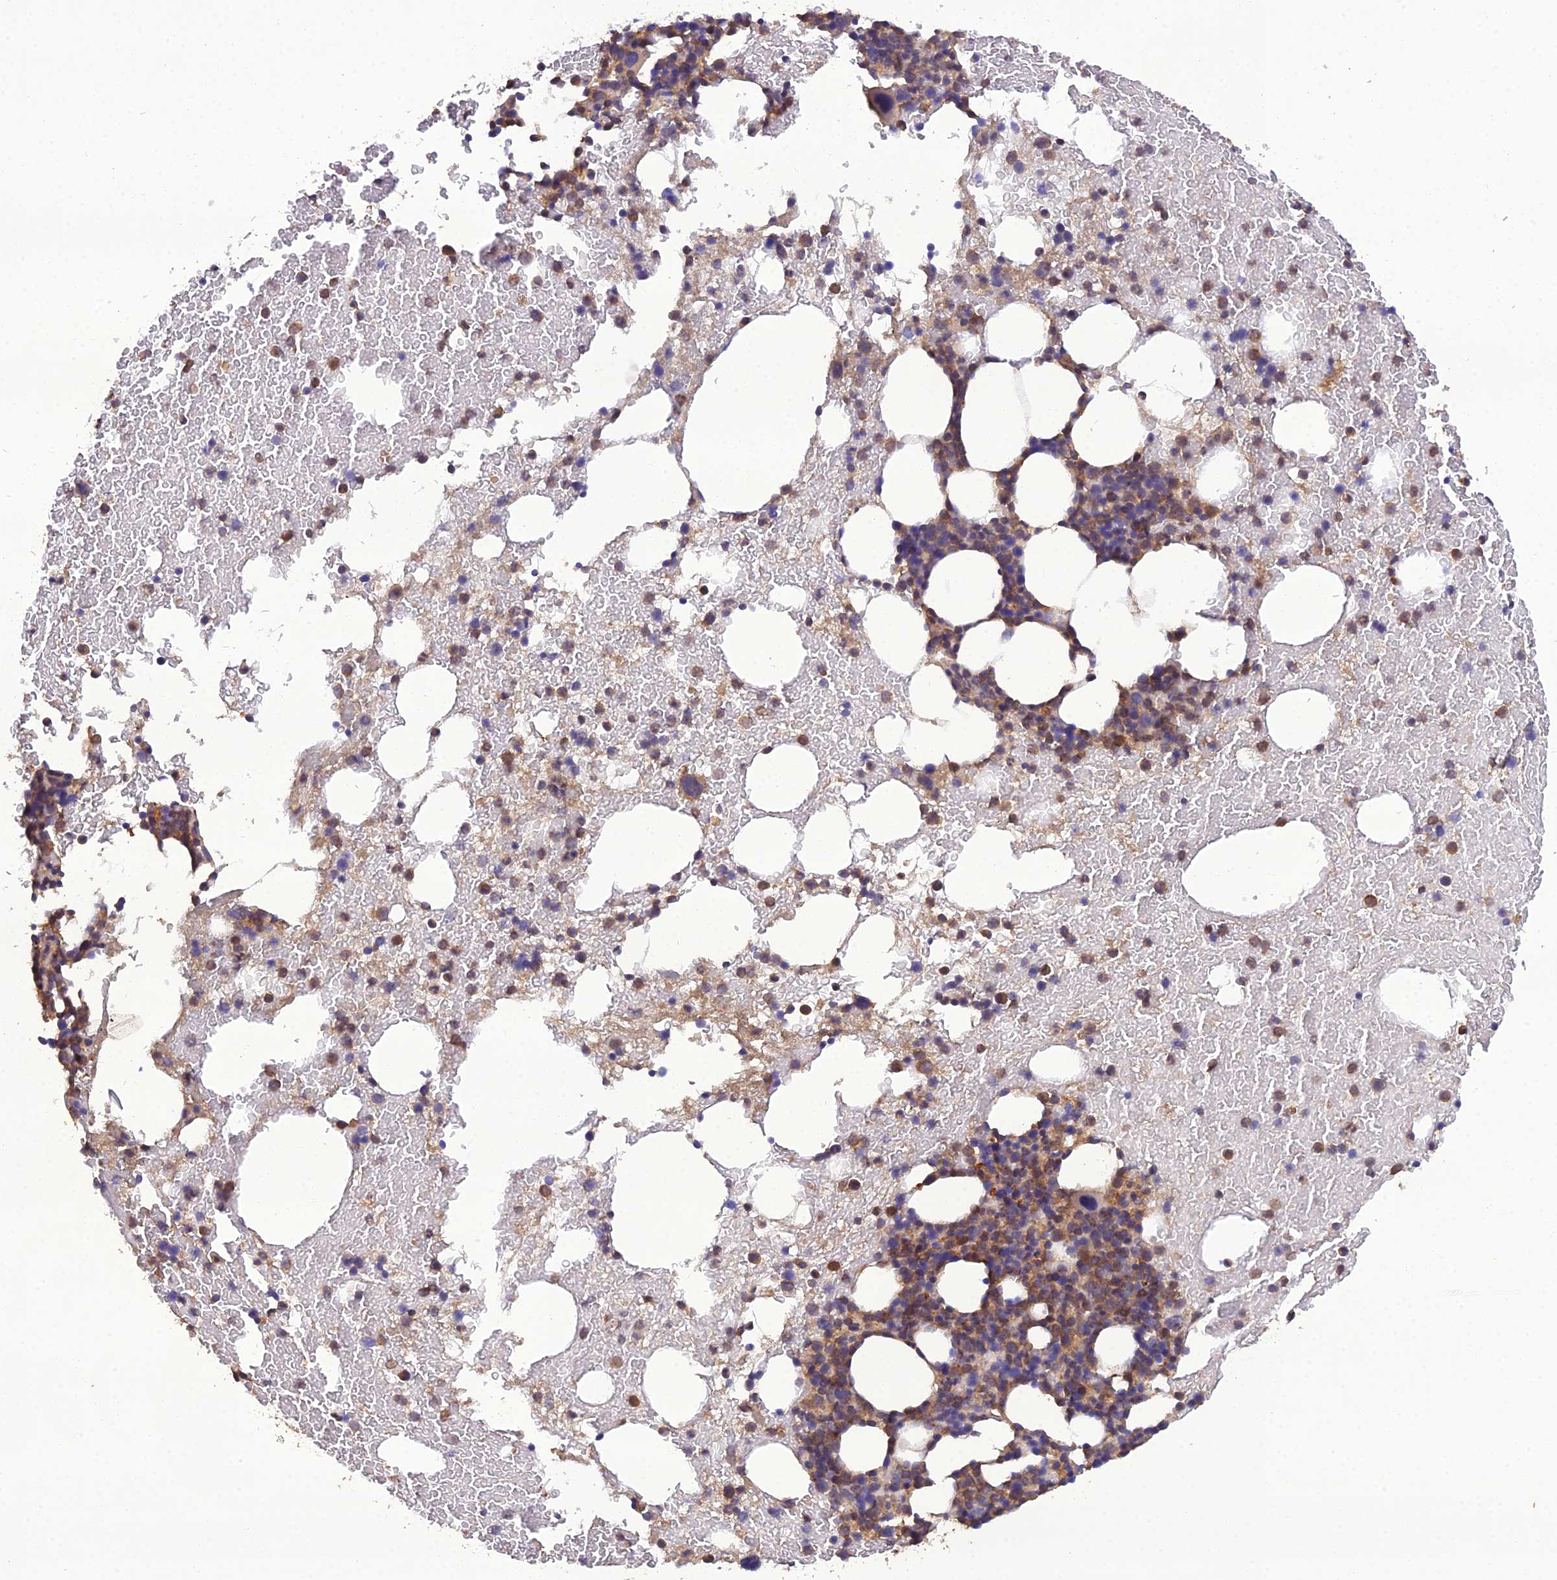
{"staining": {"intensity": "moderate", "quantity": "25%-75%", "location": "cytoplasmic/membranous"}, "tissue": "bone marrow", "cell_type": "Hematopoietic cells", "image_type": "normal", "snomed": [{"axis": "morphology", "description": "Normal tissue, NOS"}, {"axis": "topography", "description": "Bone marrow"}], "caption": "Hematopoietic cells exhibit medium levels of moderate cytoplasmic/membranous positivity in about 25%-75% of cells in normal human bone marrow.", "gene": "TMEM258", "patient": {"sex": "male", "age": 57}}